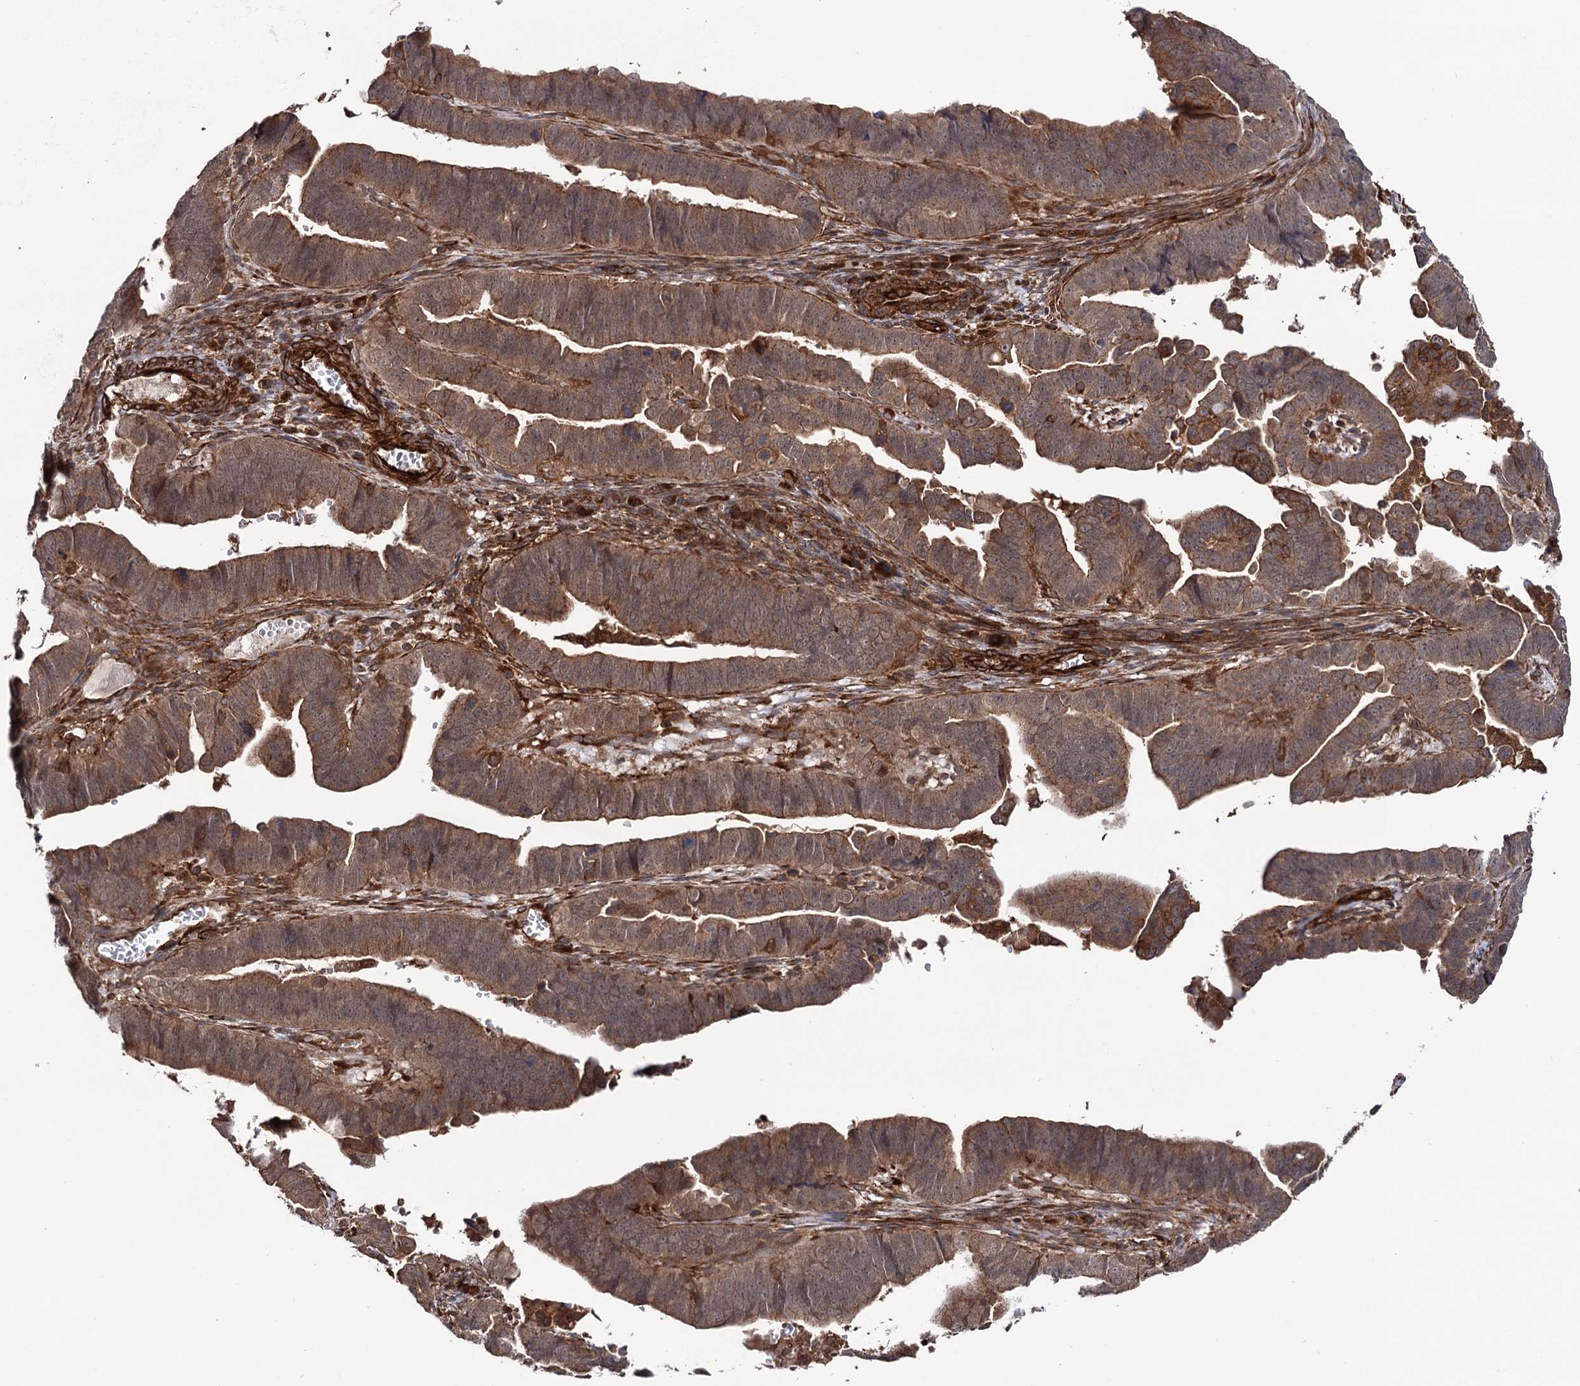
{"staining": {"intensity": "moderate", "quantity": ">75%", "location": "cytoplasmic/membranous"}, "tissue": "endometrial cancer", "cell_type": "Tumor cells", "image_type": "cancer", "snomed": [{"axis": "morphology", "description": "Adenocarcinoma, NOS"}, {"axis": "topography", "description": "Endometrium"}], "caption": "Protein analysis of adenocarcinoma (endometrial) tissue exhibits moderate cytoplasmic/membranous staining in approximately >75% of tumor cells.", "gene": "ATP8B4", "patient": {"sex": "female", "age": 75}}